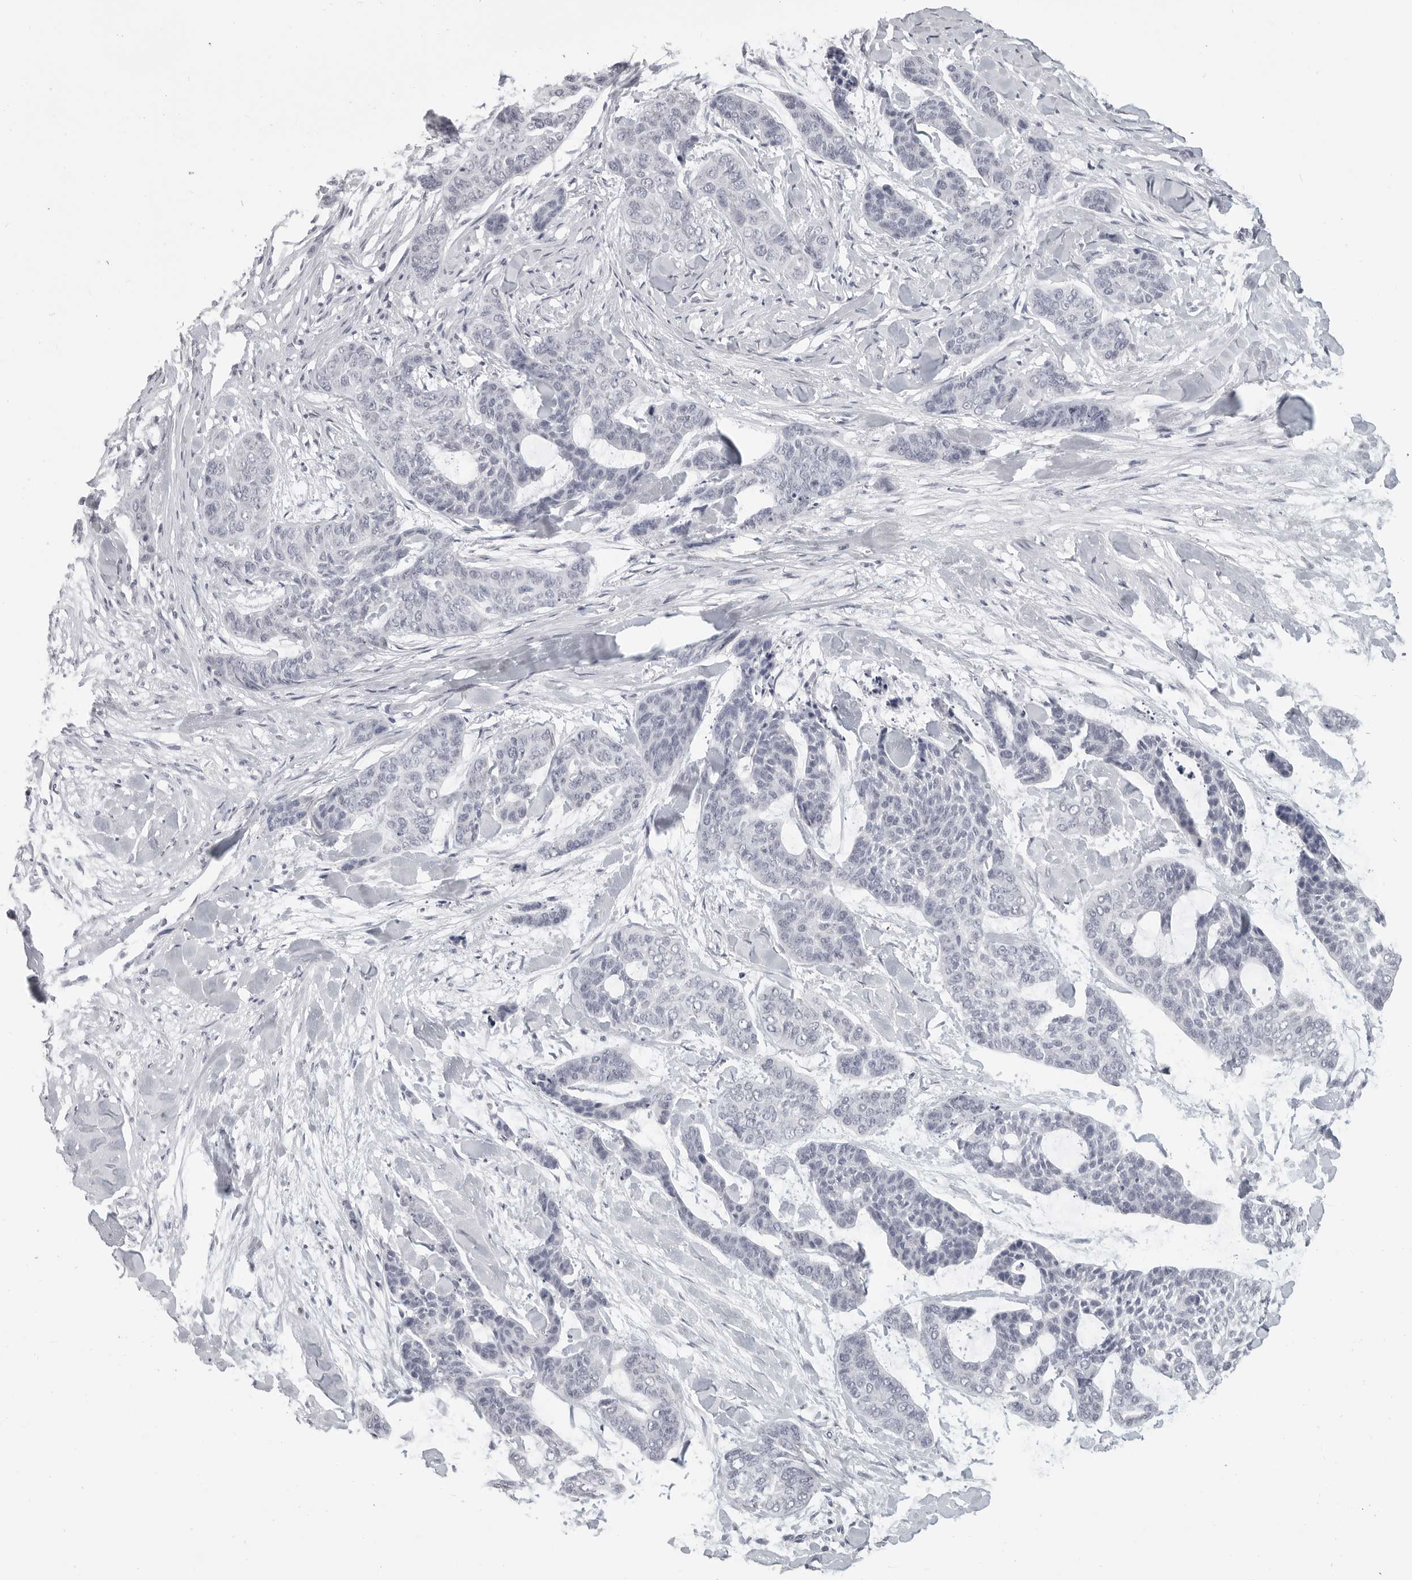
{"staining": {"intensity": "negative", "quantity": "none", "location": "none"}, "tissue": "skin cancer", "cell_type": "Tumor cells", "image_type": "cancer", "snomed": [{"axis": "morphology", "description": "Basal cell carcinoma"}, {"axis": "topography", "description": "Skin"}], "caption": "An immunohistochemistry (IHC) photomicrograph of skin basal cell carcinoma is shown. There is no staining in tumor cells of skin basal cell carcinoma.", "gene": "PRSS1", "patient": {"sex": "female", "age": 64}}